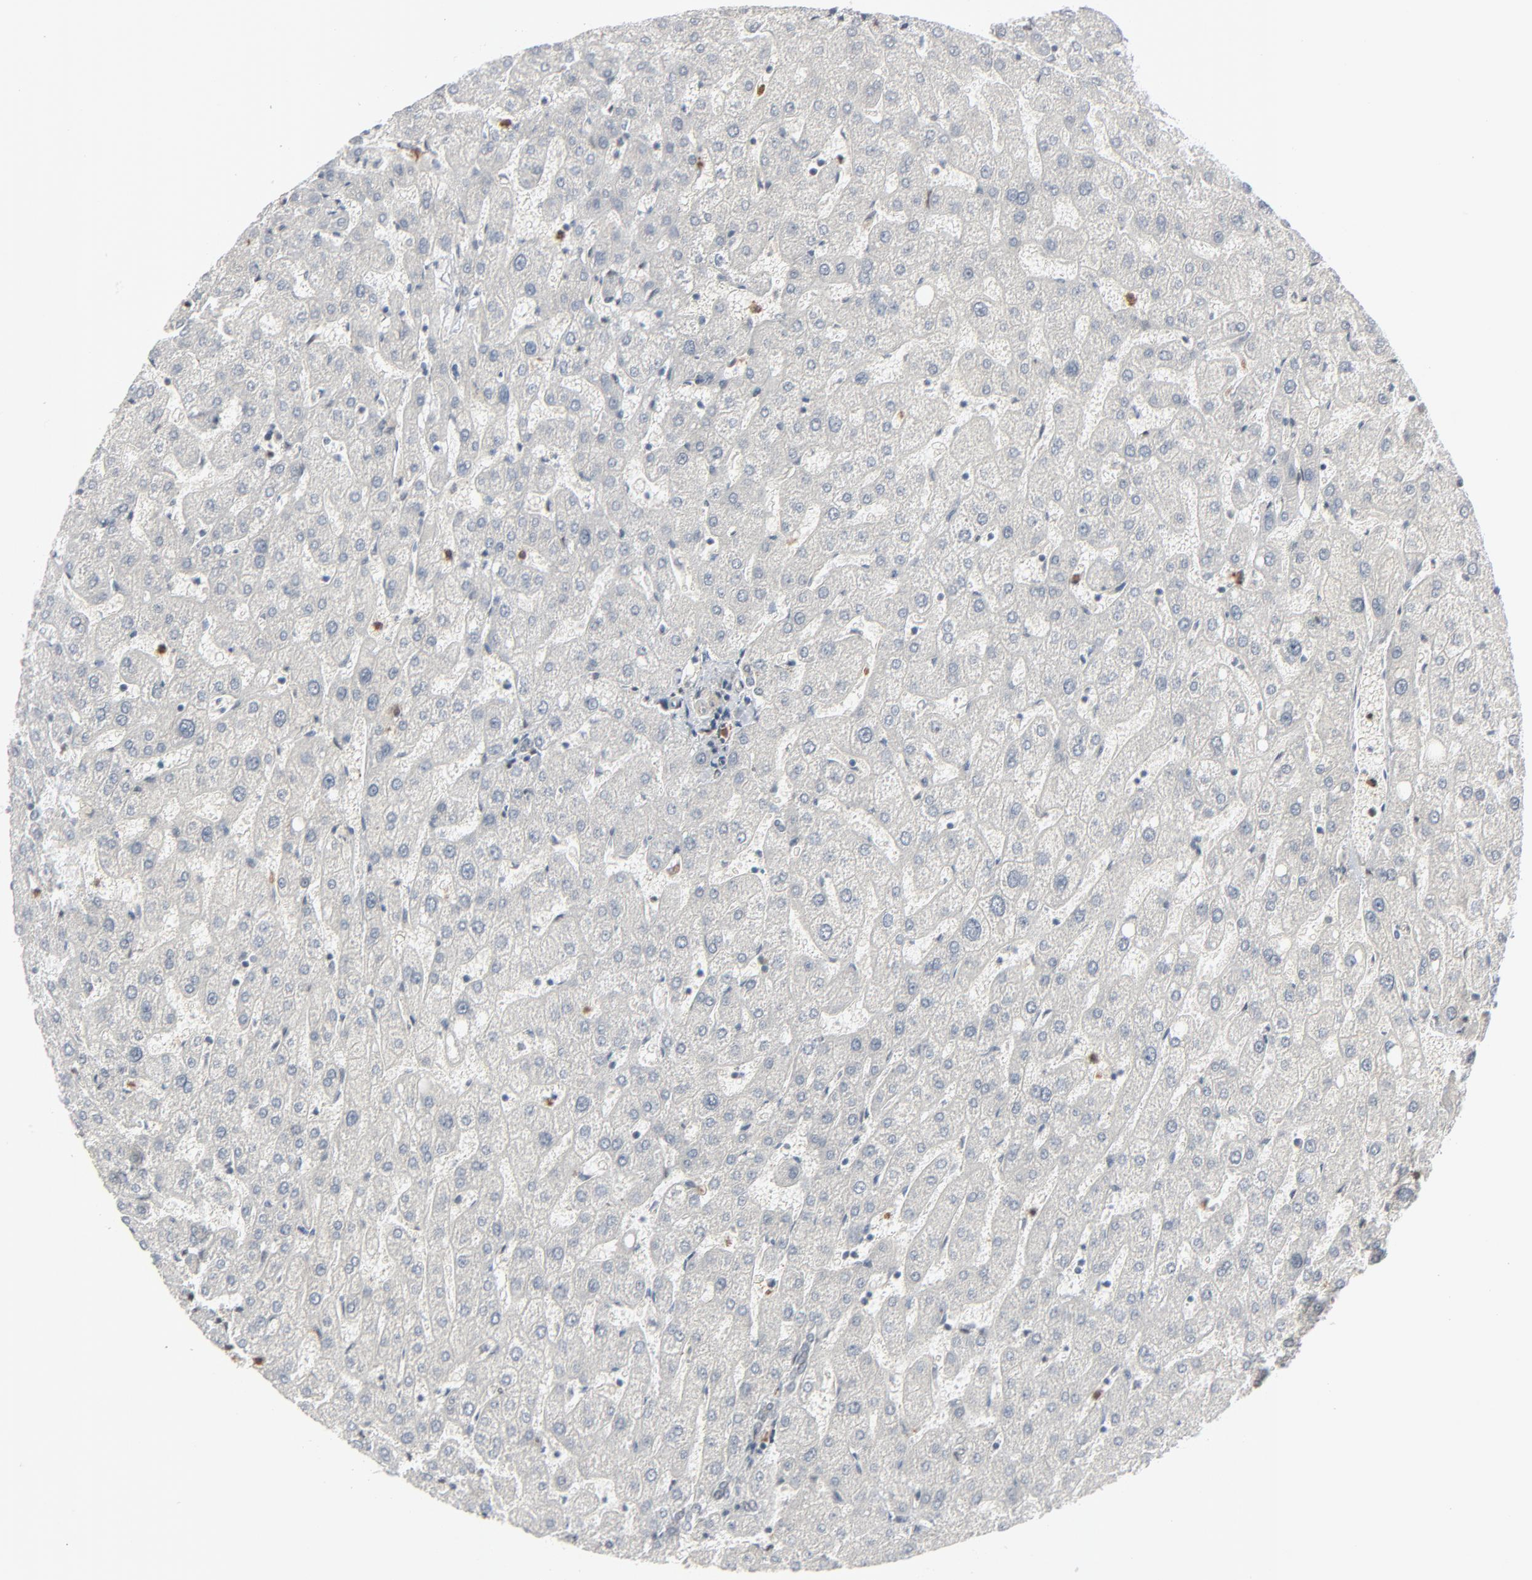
{"staining": {"intensity": "negative", "quantity": "none", "location": "none"}, "tissue": "liver", "cell_type": "Cholangiocytes", "image_type": "normal", "snomed": [{"axis": "morphology", "description": "Normal tissue, NOS"}, {"axis": "topography", "description": "Liver"}], "caption": "The image reveals no significant staining in cholangiocytes of liver. (DAB (3,3'-diaminobenzidine) immunohistochemistry (IHC) with hematoxylin counter stain).", "gene": "CUX1", "patient": {"sex": "male", "age": 67}}